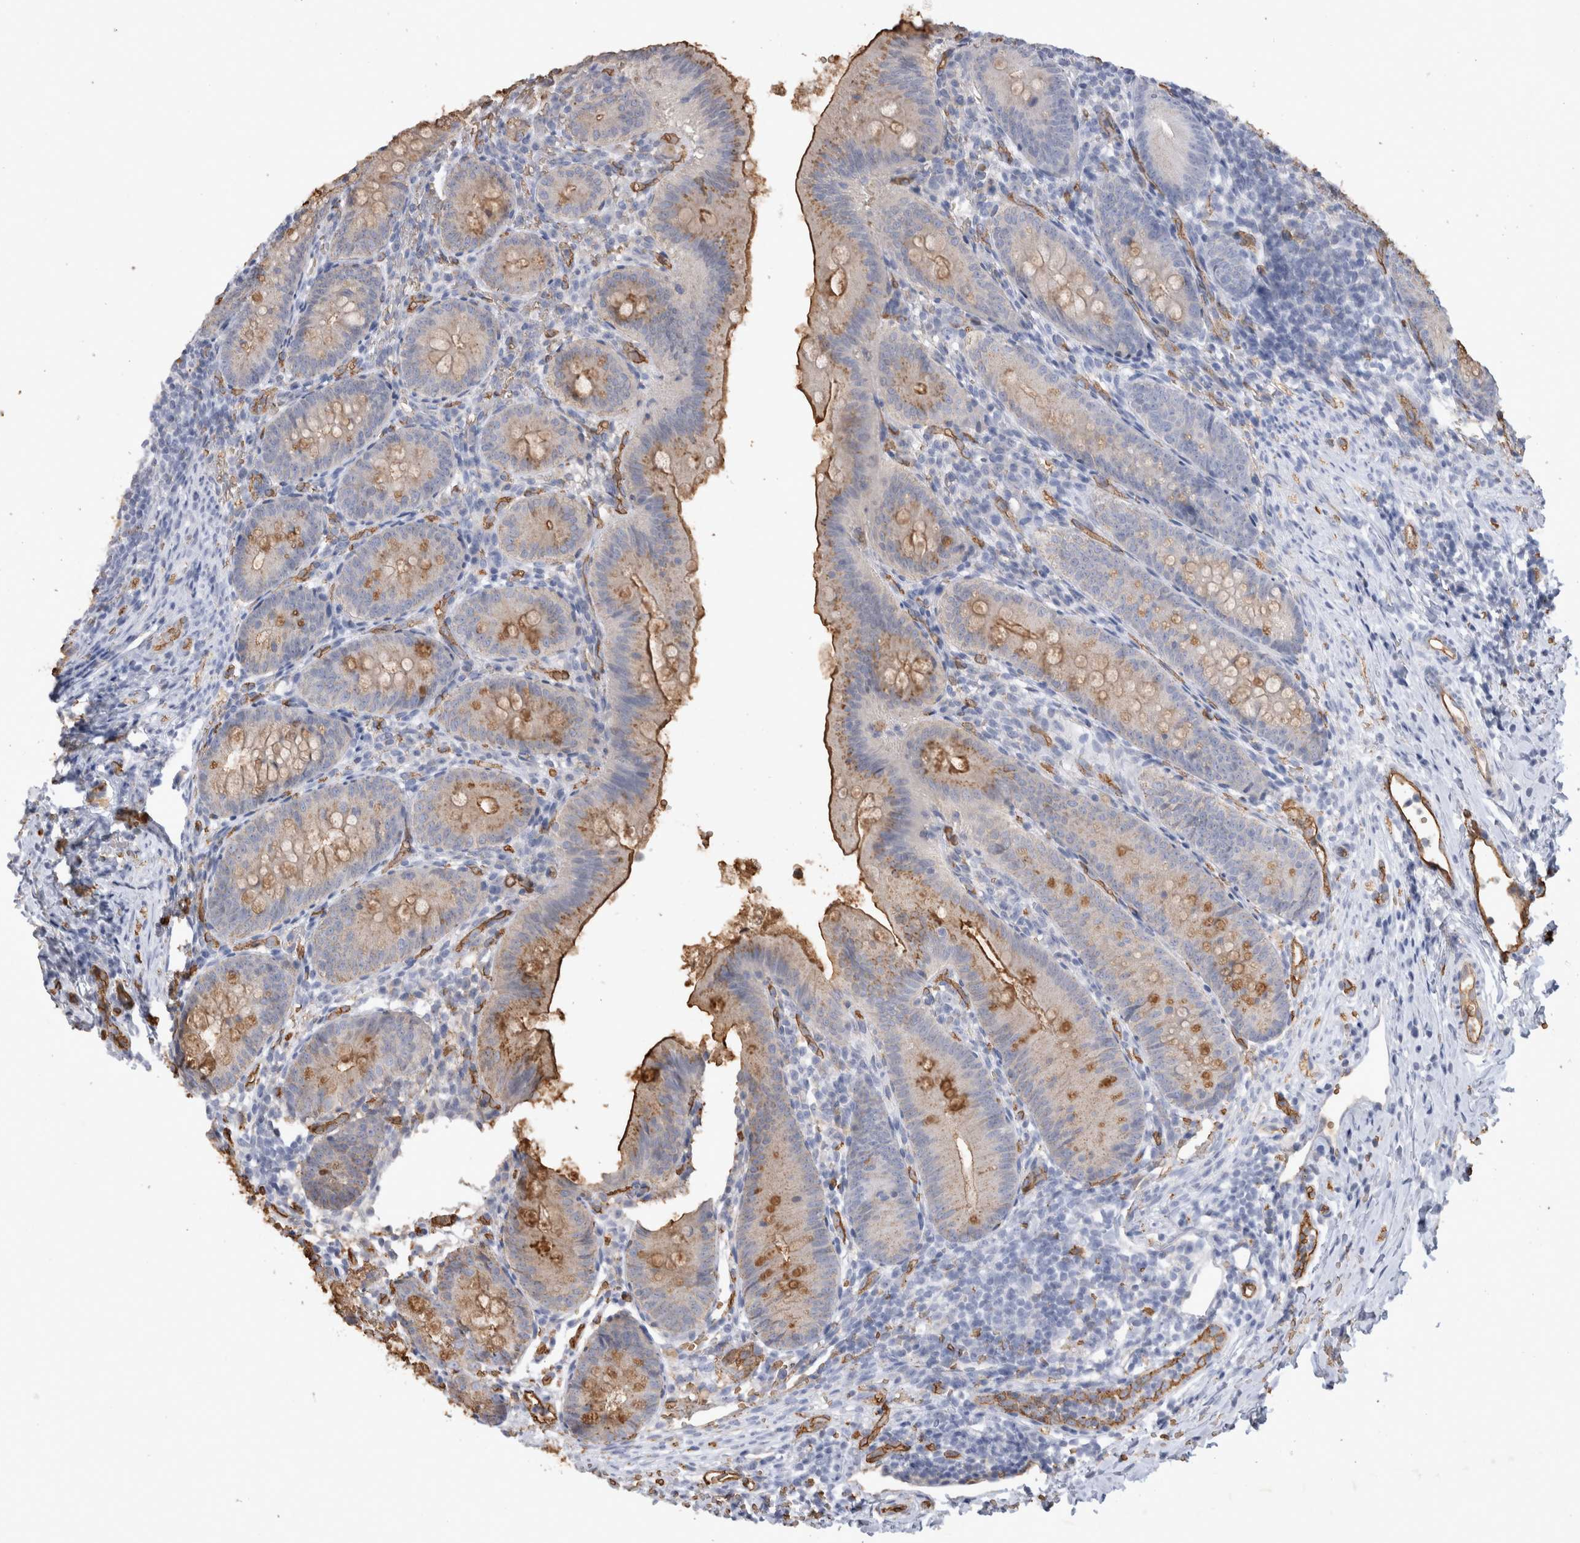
{"staining": {"intensity": "moderate", "quantity": "<25%", "location": "cytoplasmic/membranous"}, "tissue": "appendix", "cell_type": "Glandular cells", "image_type": "normal", "snomed": [{"axis": "morphology", "description": "Normal tissue, NOS"}, {"axis": "topography", "description": "Appendix"}], "caption": "High-power microscopy captured an IHC micrograph of unremarkable appendix, revealing moderate cytoplasmic/membranous positivity in about <25% of glandular cells.", "gene": "IL17RC", "patient": {"sex": "male", "age": 1}}